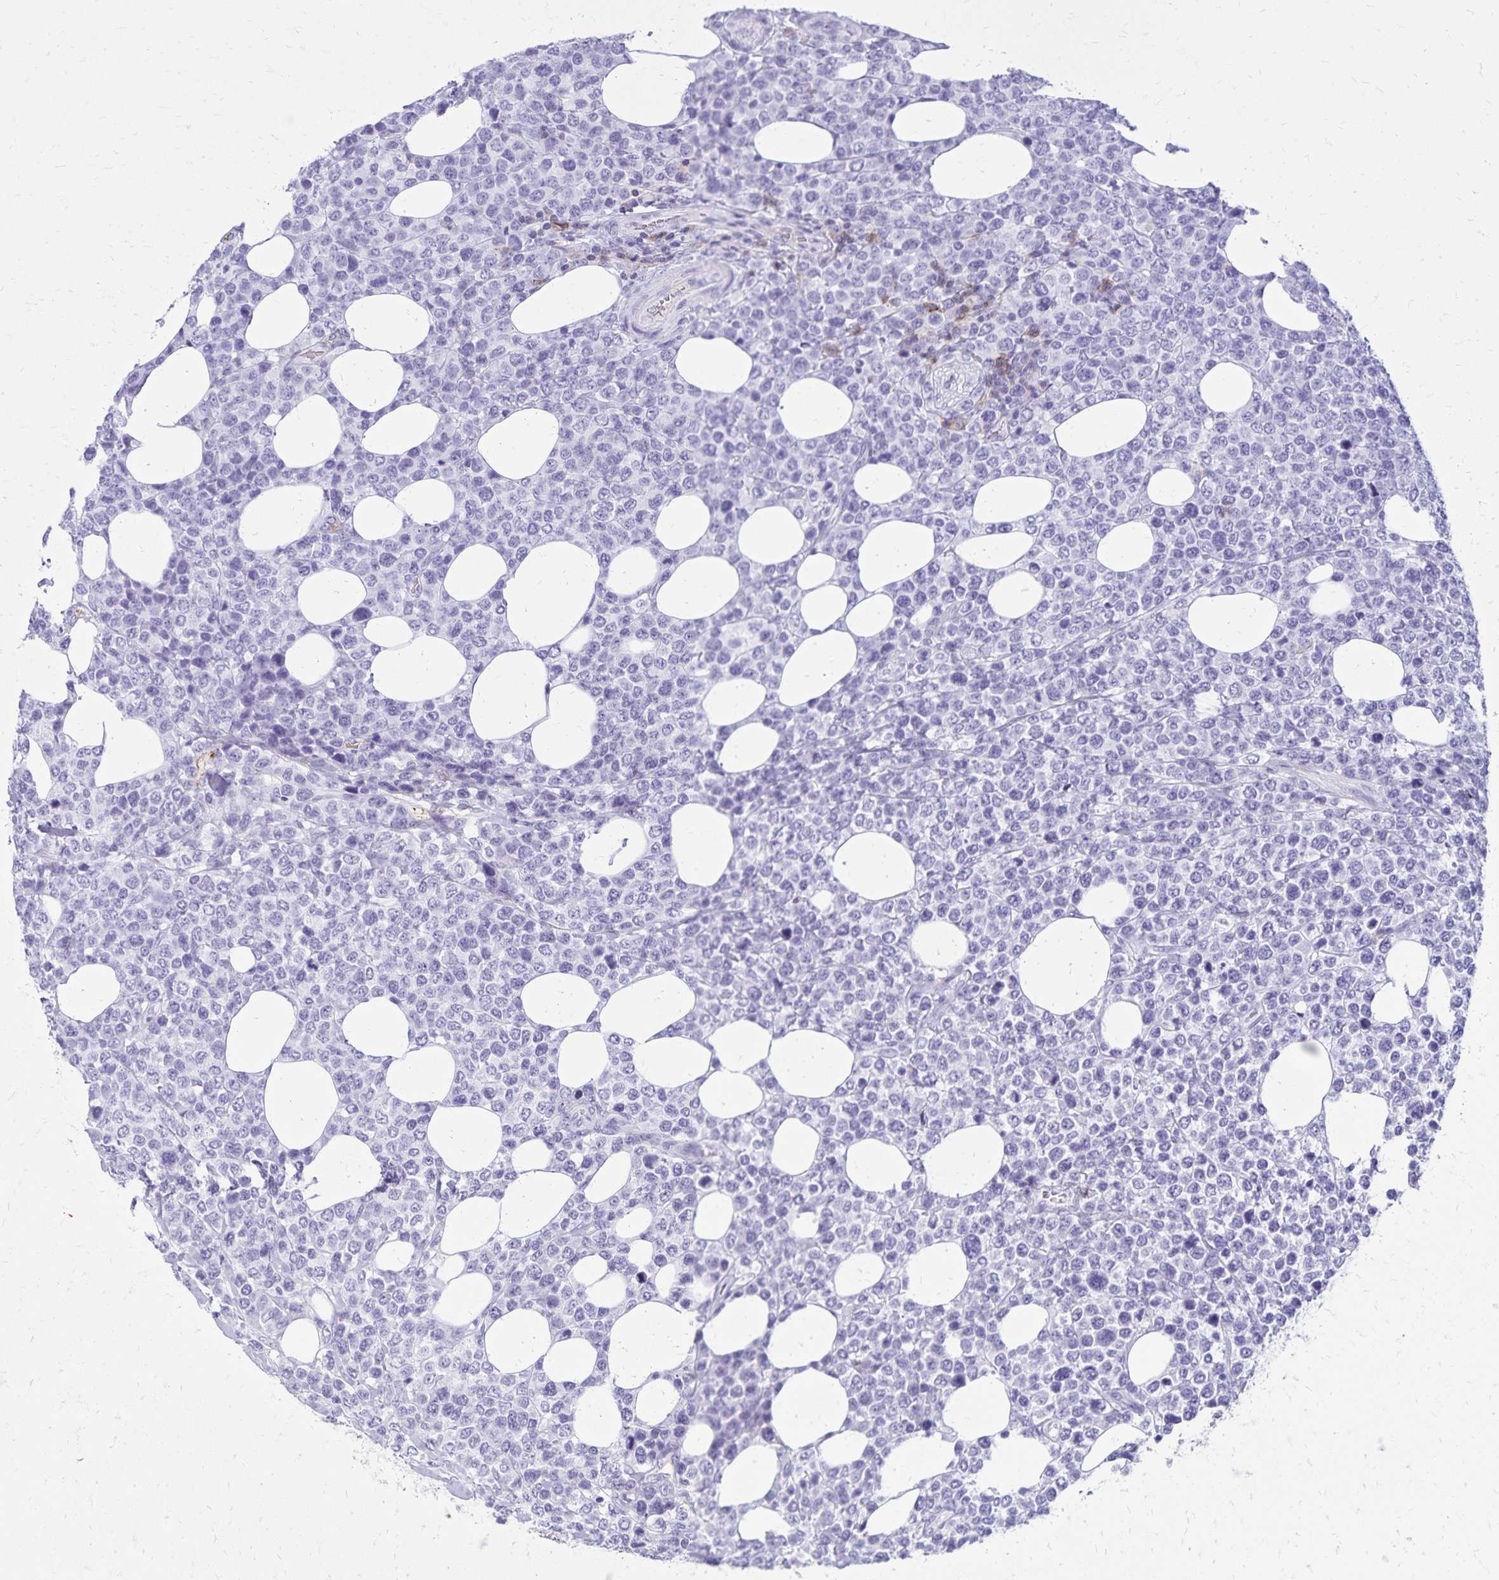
{"staining": {"intensity": "negative", "quantity": "none", "location": "none"}, "tissue": "lymphoma", "cell_type": "Tumor cells", "image_type": "cancer", "snomed": [{"axis": "morphology", "description": "Malignant lymphoma, non-Hodgkin's type, High grade"}, {"axis": "topography", "description": "Soft tissue"}], "caption": "Immunohistochemical staining of malignant lymphoma, non-Hodgkin's type (high-grade) exhibits no significant staining in tumor cells.", "gene": "CD27", "patient": {"sex": "female", "age": 56}}